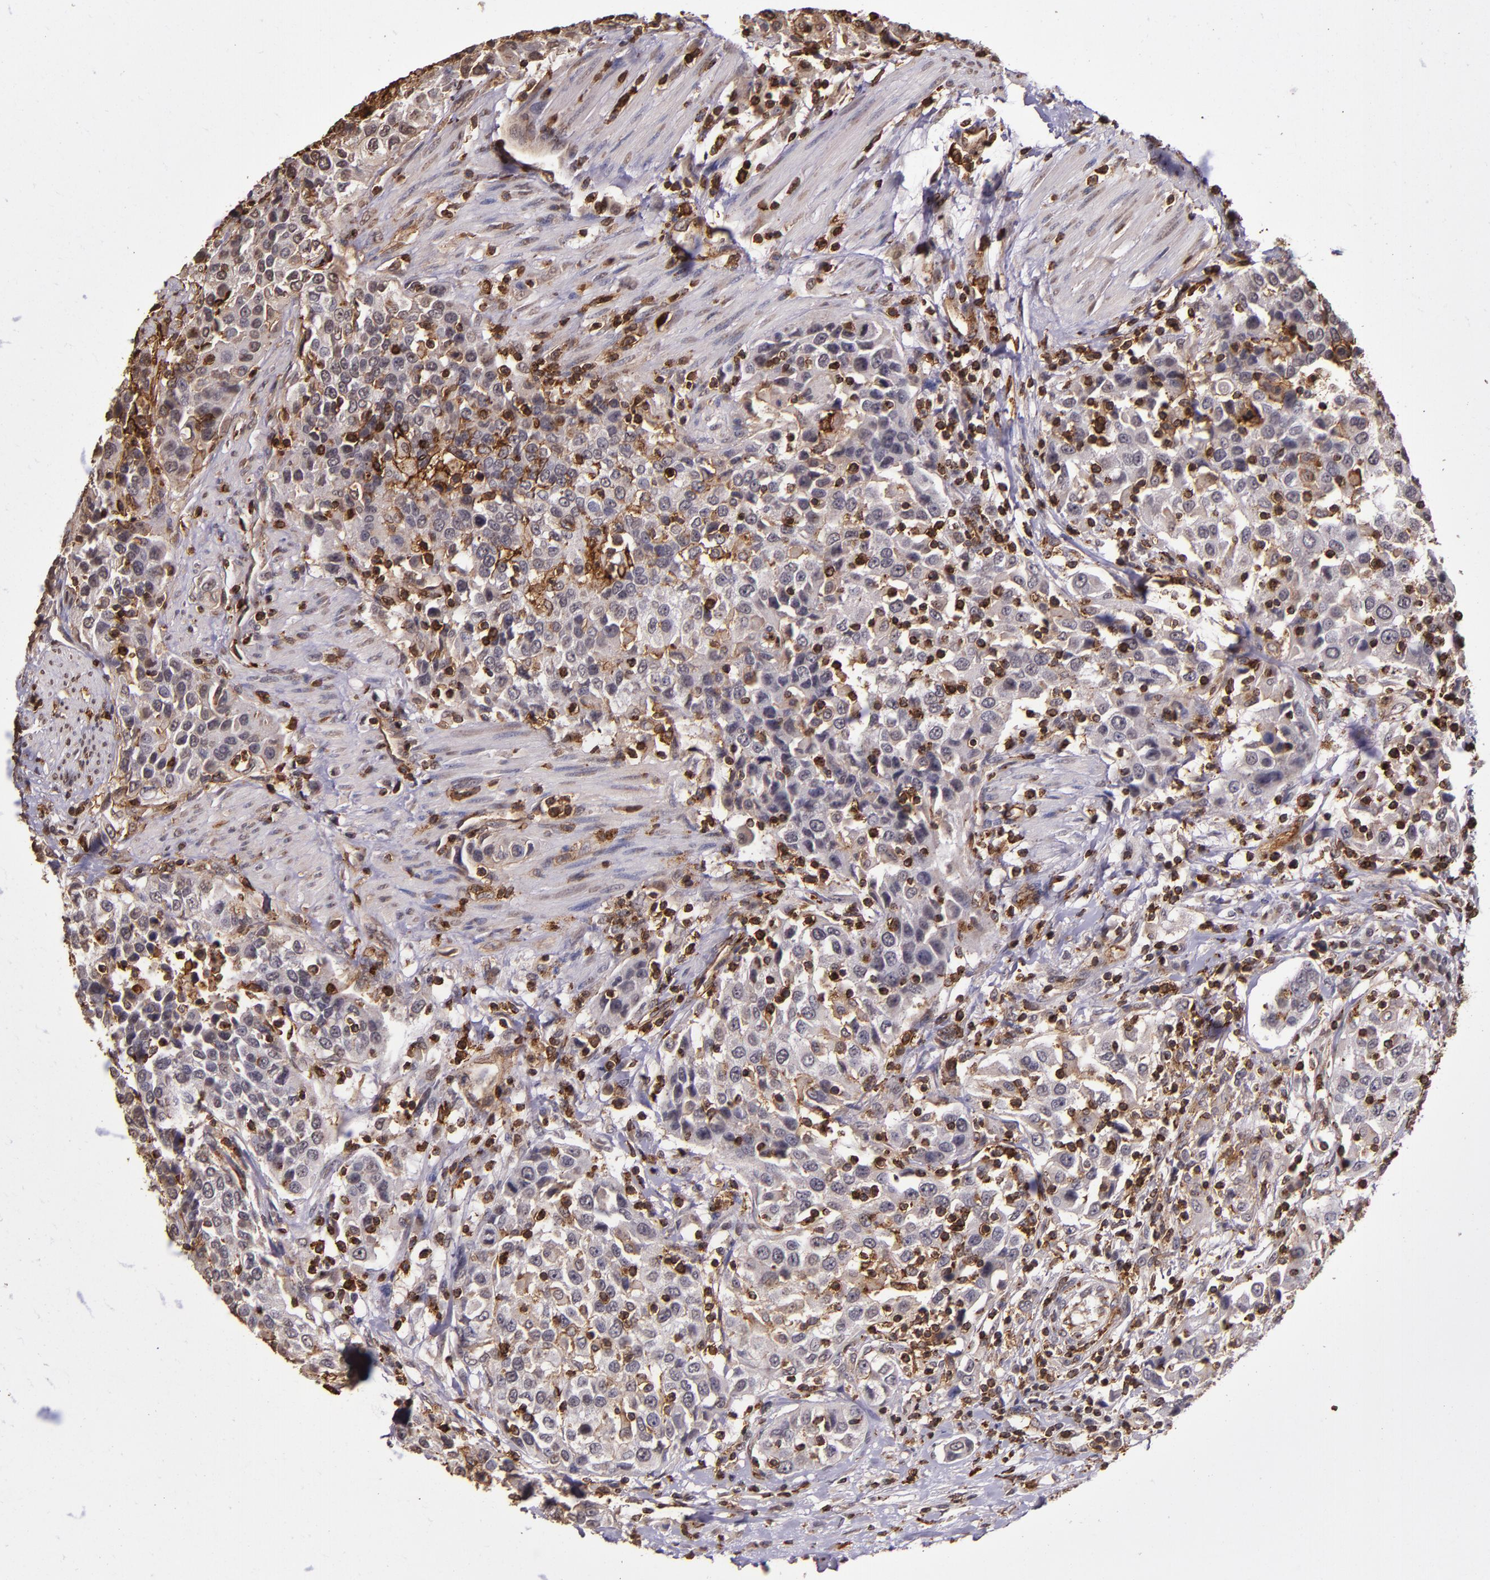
{"staining": {"intensity": "weak", "quantity": "<25%", "location": "cytoplasmic/membranous"}, "tissue": "urothelial cancer", "cell_type": "Tumor cells", "image_type": "cancer", "snomed": [{"axis": "morphology", "description": "Urothelial carcinoma, High grade"}, {"axis": "topography", "description": "Urinary bladder"}], "caption": "High power microscopy photomicrograph of an immunohistochemistry (IHC) histopathology image of urothelial cancer, revealing no significant positivity in tumor cells. Nuclei are stained in blue.", "gene": "SLC2A3", "patient": {"sex": "female", "age": 80}}